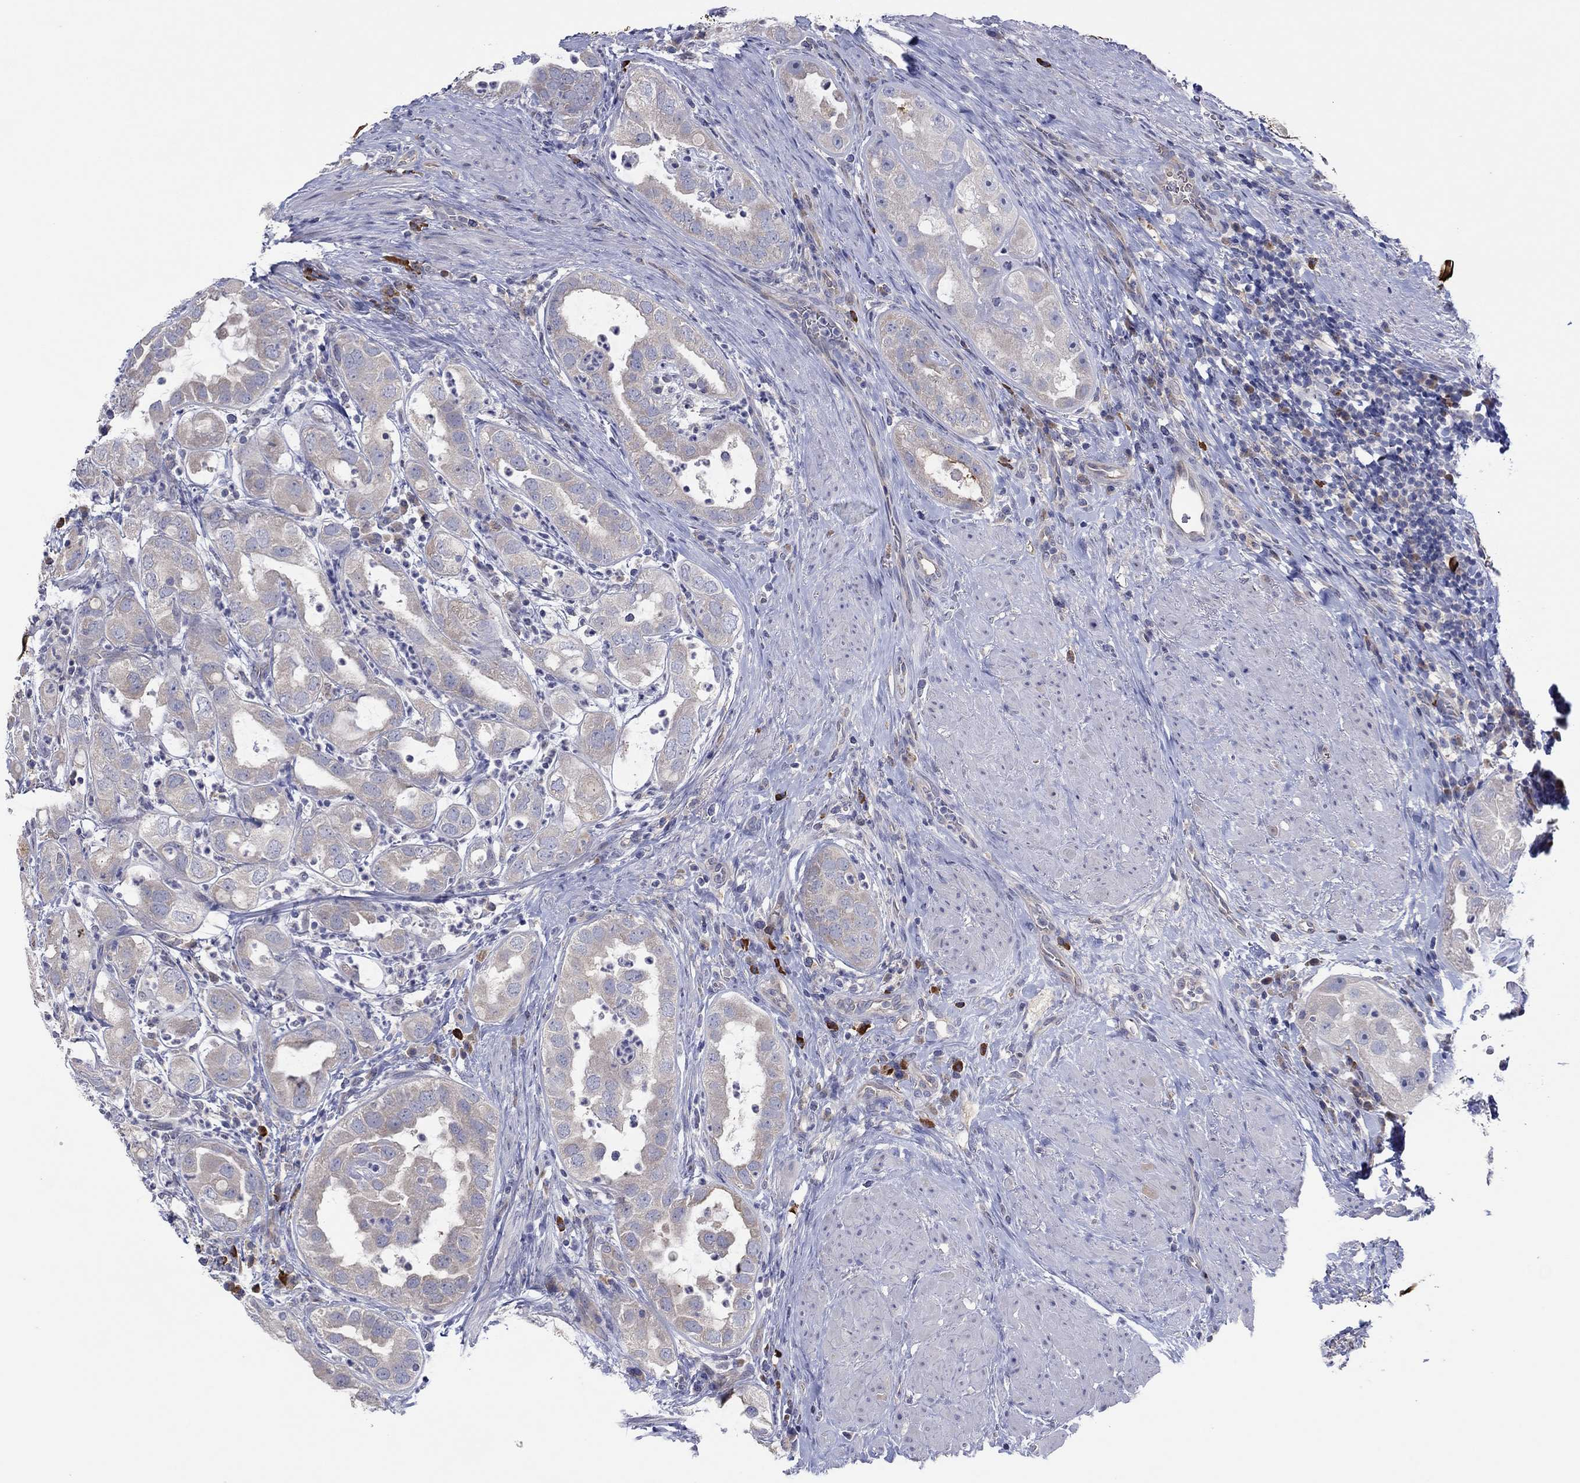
{"staining": {"intensity": "weak", "quantity": "25%-75%", "location": "cytoplasmic/membranous"}, "tissue": "urothelial cancer", "cell_type": "Tumor cells", "image_type": "cancer", "snomed": [{"axis": "morphology", "description": "Urothelial carcinoma, High grade"}, {"axis": "topography", "description": "Urinary bladder"}], "caption": "High-power microscopy captured an immunohistochemistry (IHC) image of high-grade urothelial carcinoma, revealing weak cytoplasmic/membranous staining in approximately 25%-75% of tumor cells. (DAB = brown stain, brightfield microscopy at high magnification).", "gene": "PLCL2", "patient": {"sex": "female", "age": 41}}